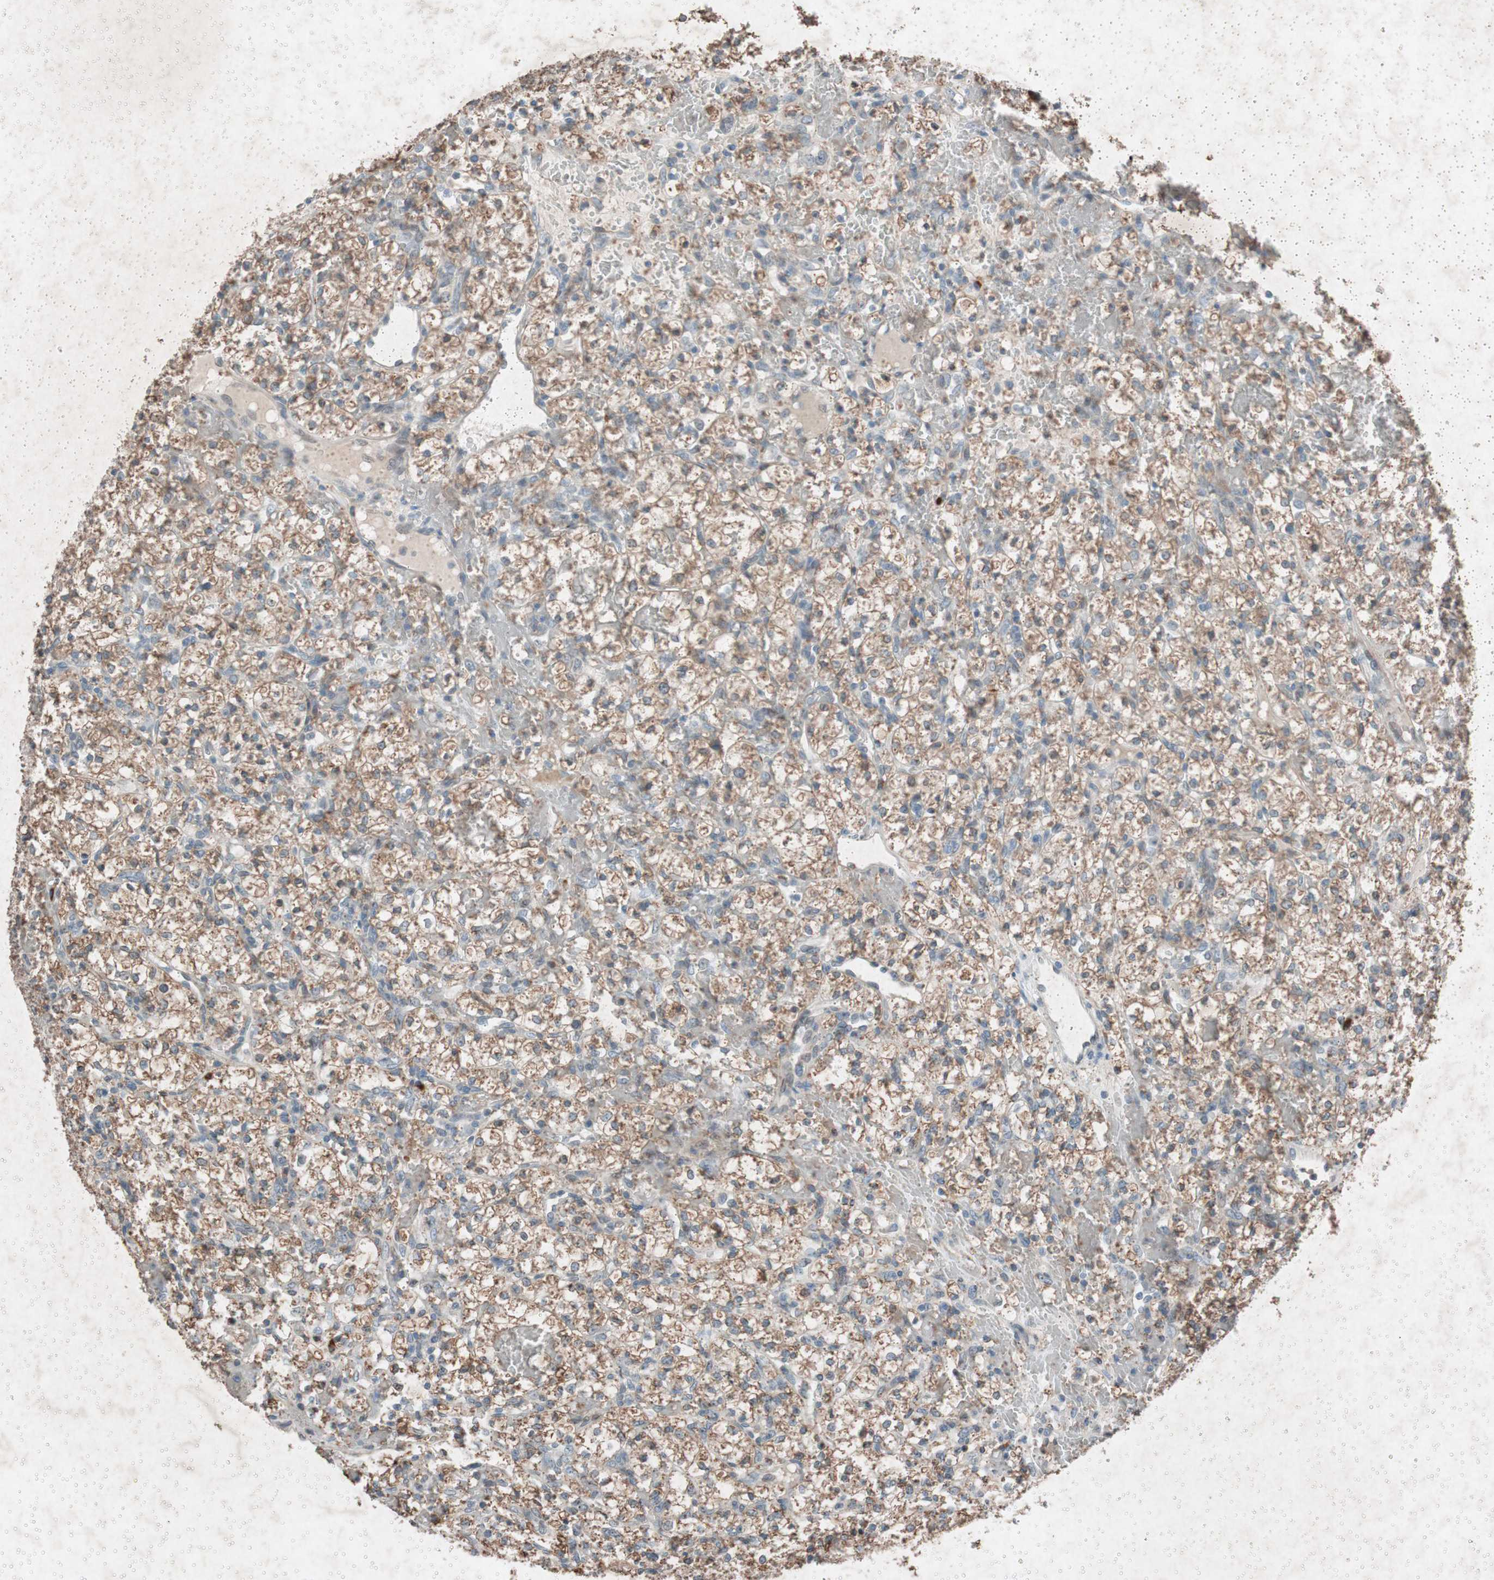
{"staining": {"intensity": "moderate", "quantity": ">75%", "location": "cytoplasmic/membranous"}, "tissue": "renal cancer", "cell_type": "Tumor cells", "image_type": "cancer", "snomed": [{"axis": "morphology", "description": "Adenocarcinoma, NOS"}, {"axis": "topography", "description": "Kidney"}], "caption": "The image exhibits immunohistochemical staining of renal cancer (adenocarcinoma). There is moderate cytoplasmic/membranous positivity is identified in about >75% of tumor cells. (Brightfield microscopy of DAB IHC at high magnification).", "gene": "GRB7", "patient": {"sex": "female", "age": 60}}